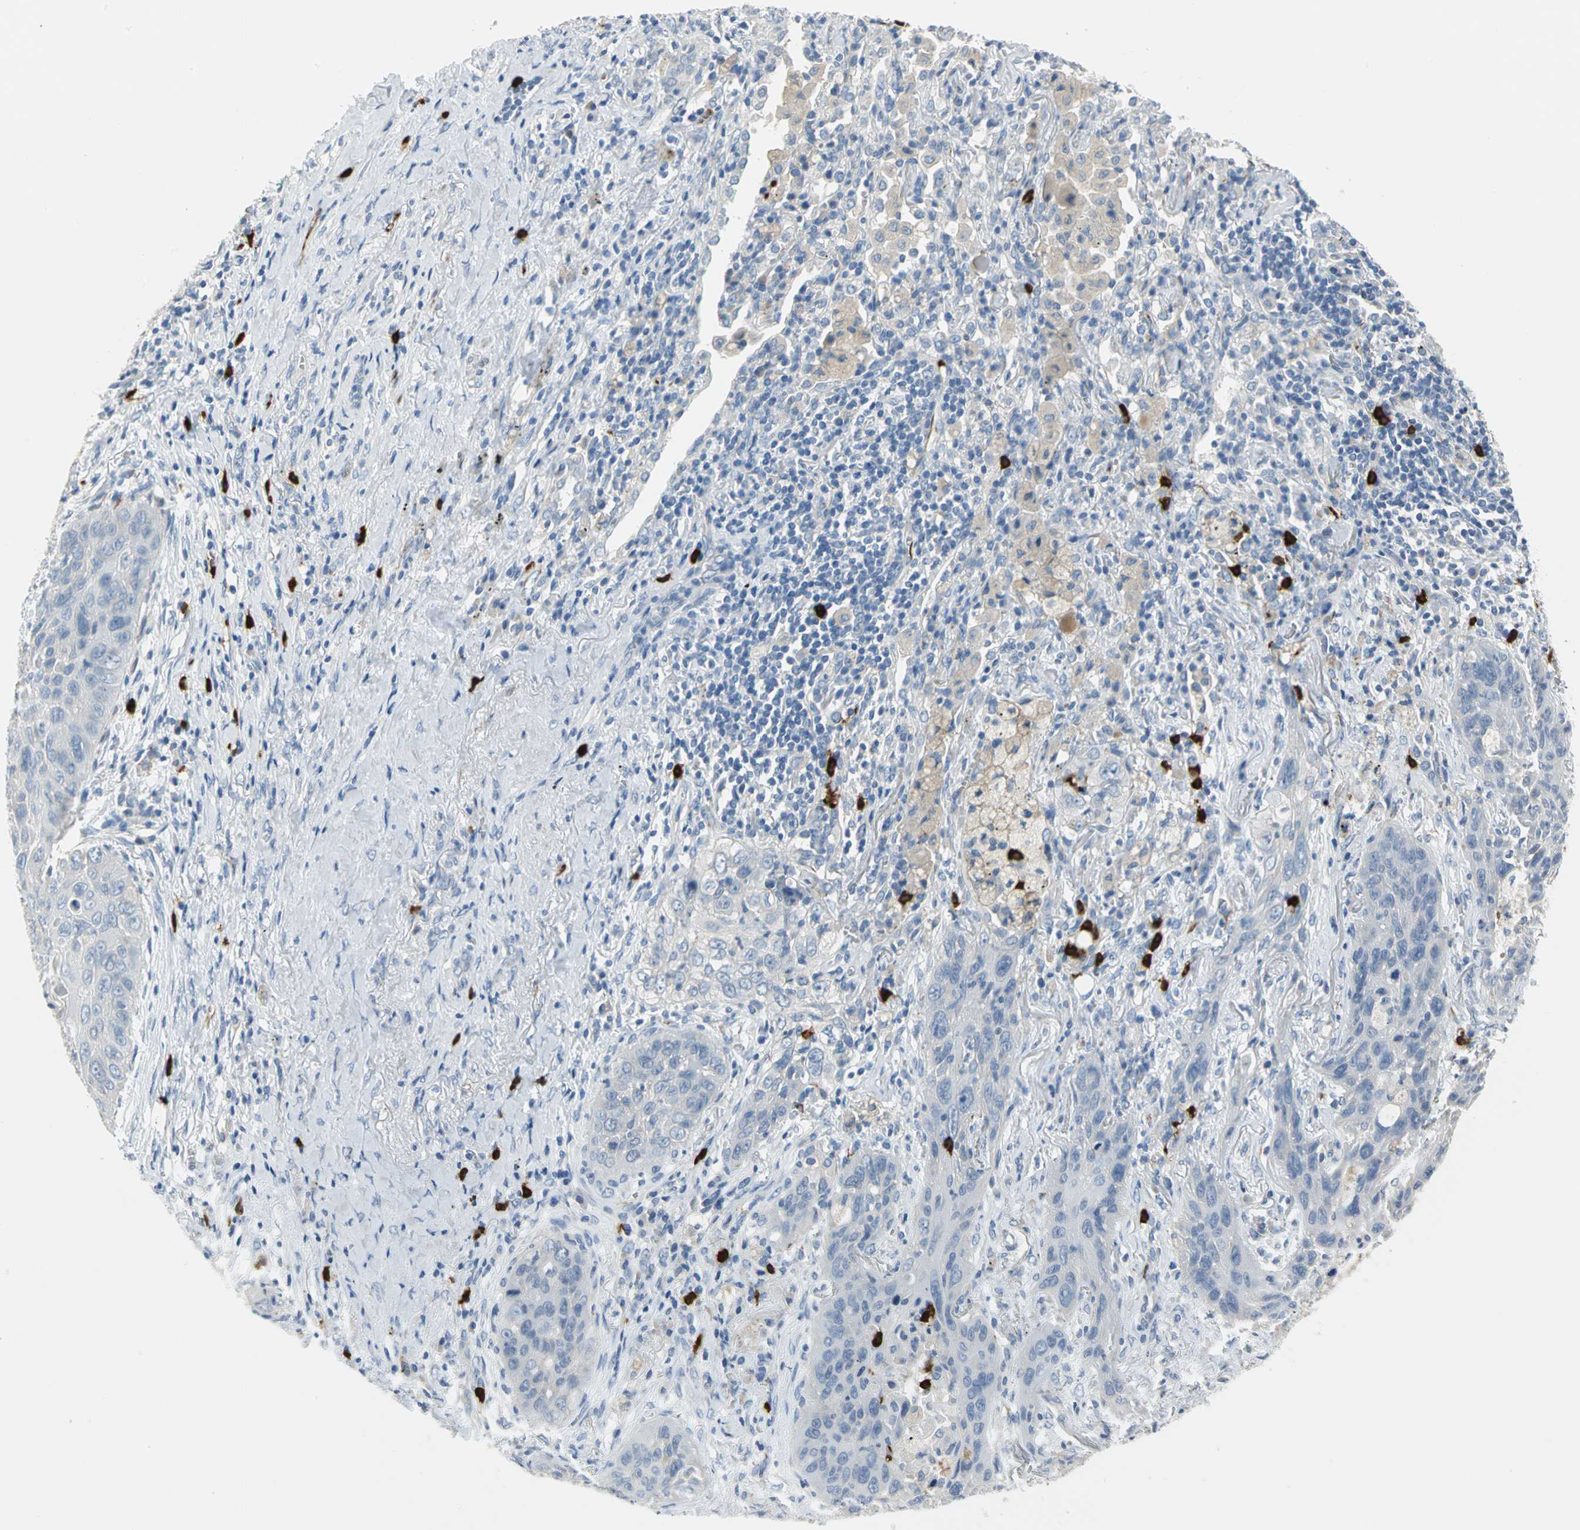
{"staining": {"intensity": "negative", "quantity": "none", "location": "none"}, "tissue": "lung cancer", "cell_type": "Tumor cells", "image_type": "cancer", "snomed": [{"axis": "morphology", "description": "Squamous cell carcinoma, NOS"}, {"axis": "topography", "description": "Lung"}], "caption": "The micrograph shows no staining of tumor cells in lung squamous cell carcinoma. The staining was performed using DAB (3,3'-diaminobenzidine) to visualize the protein expression in brown, while the nuclei were stained in blue with hematoxylin (Magnification: 20x).", "gene": "ALOX15", "patient": {"sex": "female", "age": 67}}